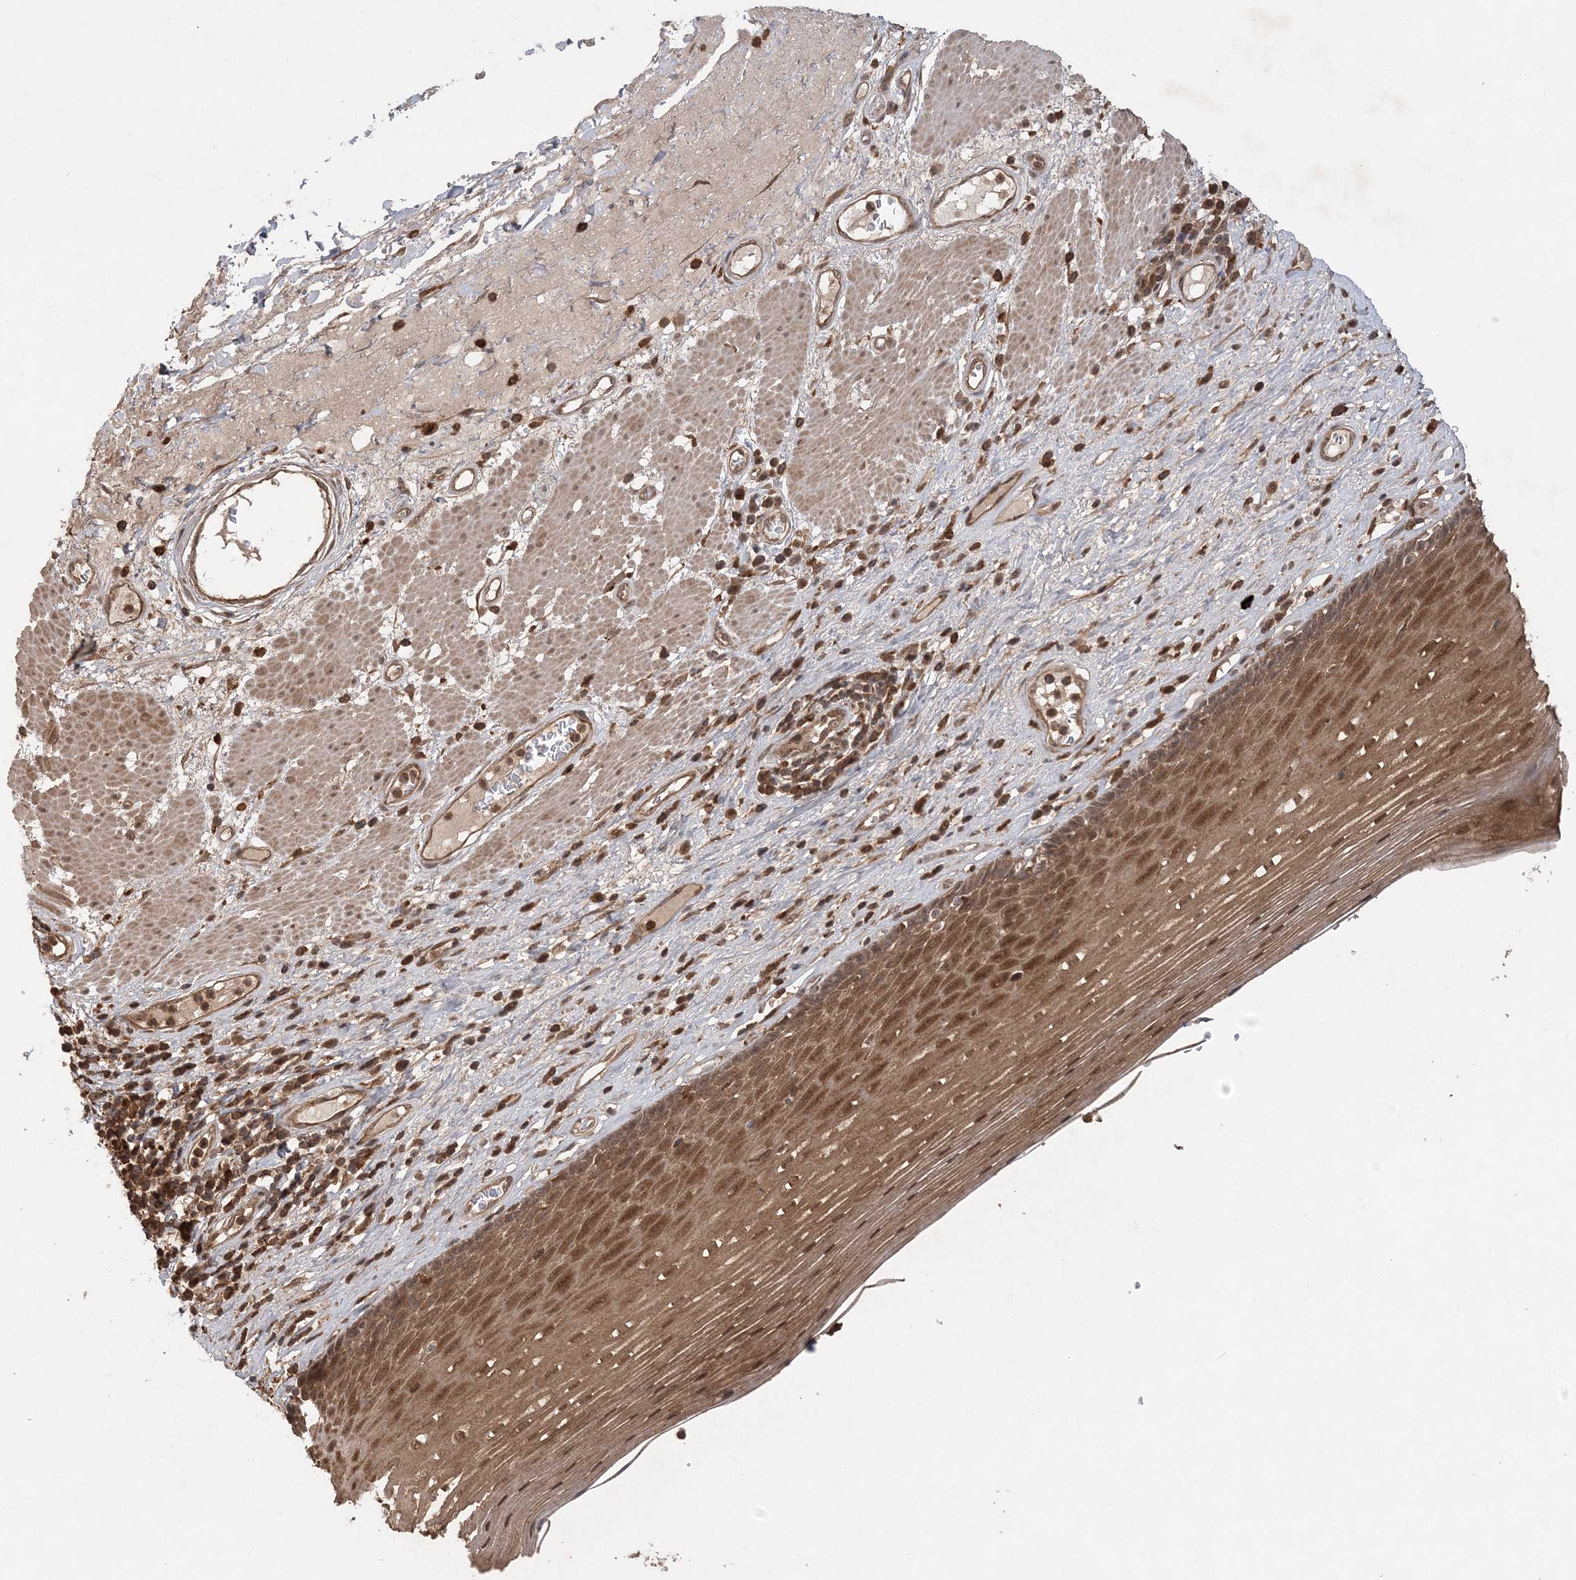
{"staining": {"intensity": "moderate", "quantity": ">75%", "location": "cytoplasmic/membranous,nuclear"}, "tissue": "esophagus", "cell_type": "Squamous epithelial cells", "image_type": "normal", "snomed": [{"axis": "morphology", "description": "Normal tissue, NOS"}, {"axis": "topography", "description": "Esophagus"}], "caption": "Immunohistochemical staining of unremarkable esophagus demonstrates medium levels of moderate cytoplasmic/membranous,nuclear expression in approximately >75% of squamous epithelial cells. The protein of interest is stained brown, and the nuclei are stained in blue (DAB IHC with brightfield microscopy, high magnification).", "gene": "LACC1", "patient": {"sex": "male", "age": 62}}